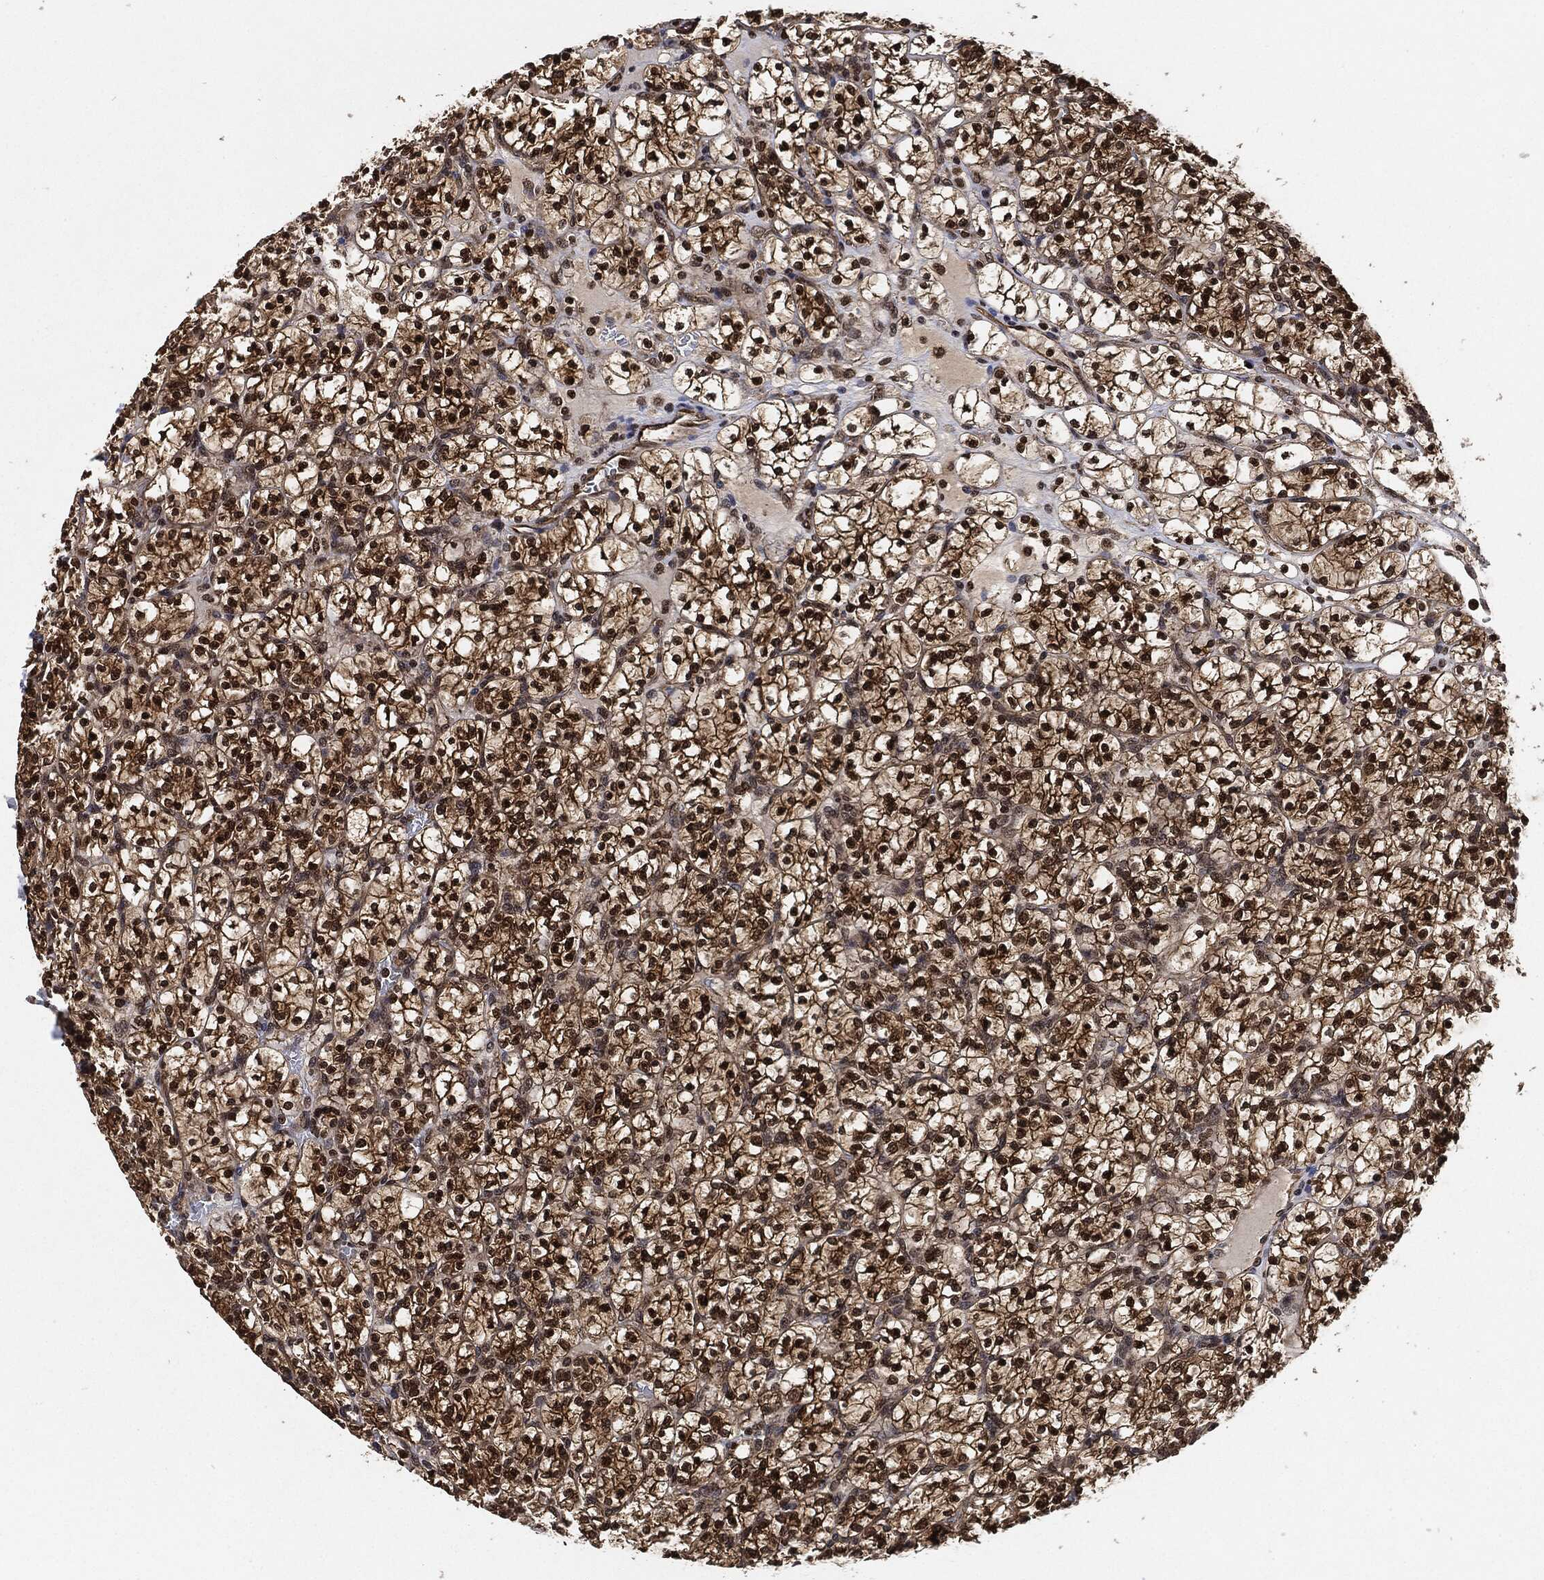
{"staining": {"intensity": "strong", "quantity": ">75%", "location": "cytoplasmic/membranous,nuclear"}, "tissue": "renal cancer", "cell_type": "Tumor cells", "image_type": "cancer", "snomed": [{"axis": "morphology", "description": "Adenocarcinoma, NOS"}, {"axis": "topography", "description": "Kidney"}], "caption": "A brown stain highlights strong cytoplasmic/membranous and nuclear staining of a protein in human renal adenocarcinoma tumor cells. The staining was performed using DAB, with brown indicating positive protein expression. Nuclei are stained blue with hematoxylin.", "gene": "PDK1", "patient": {"sex": "female", "age": 89}}